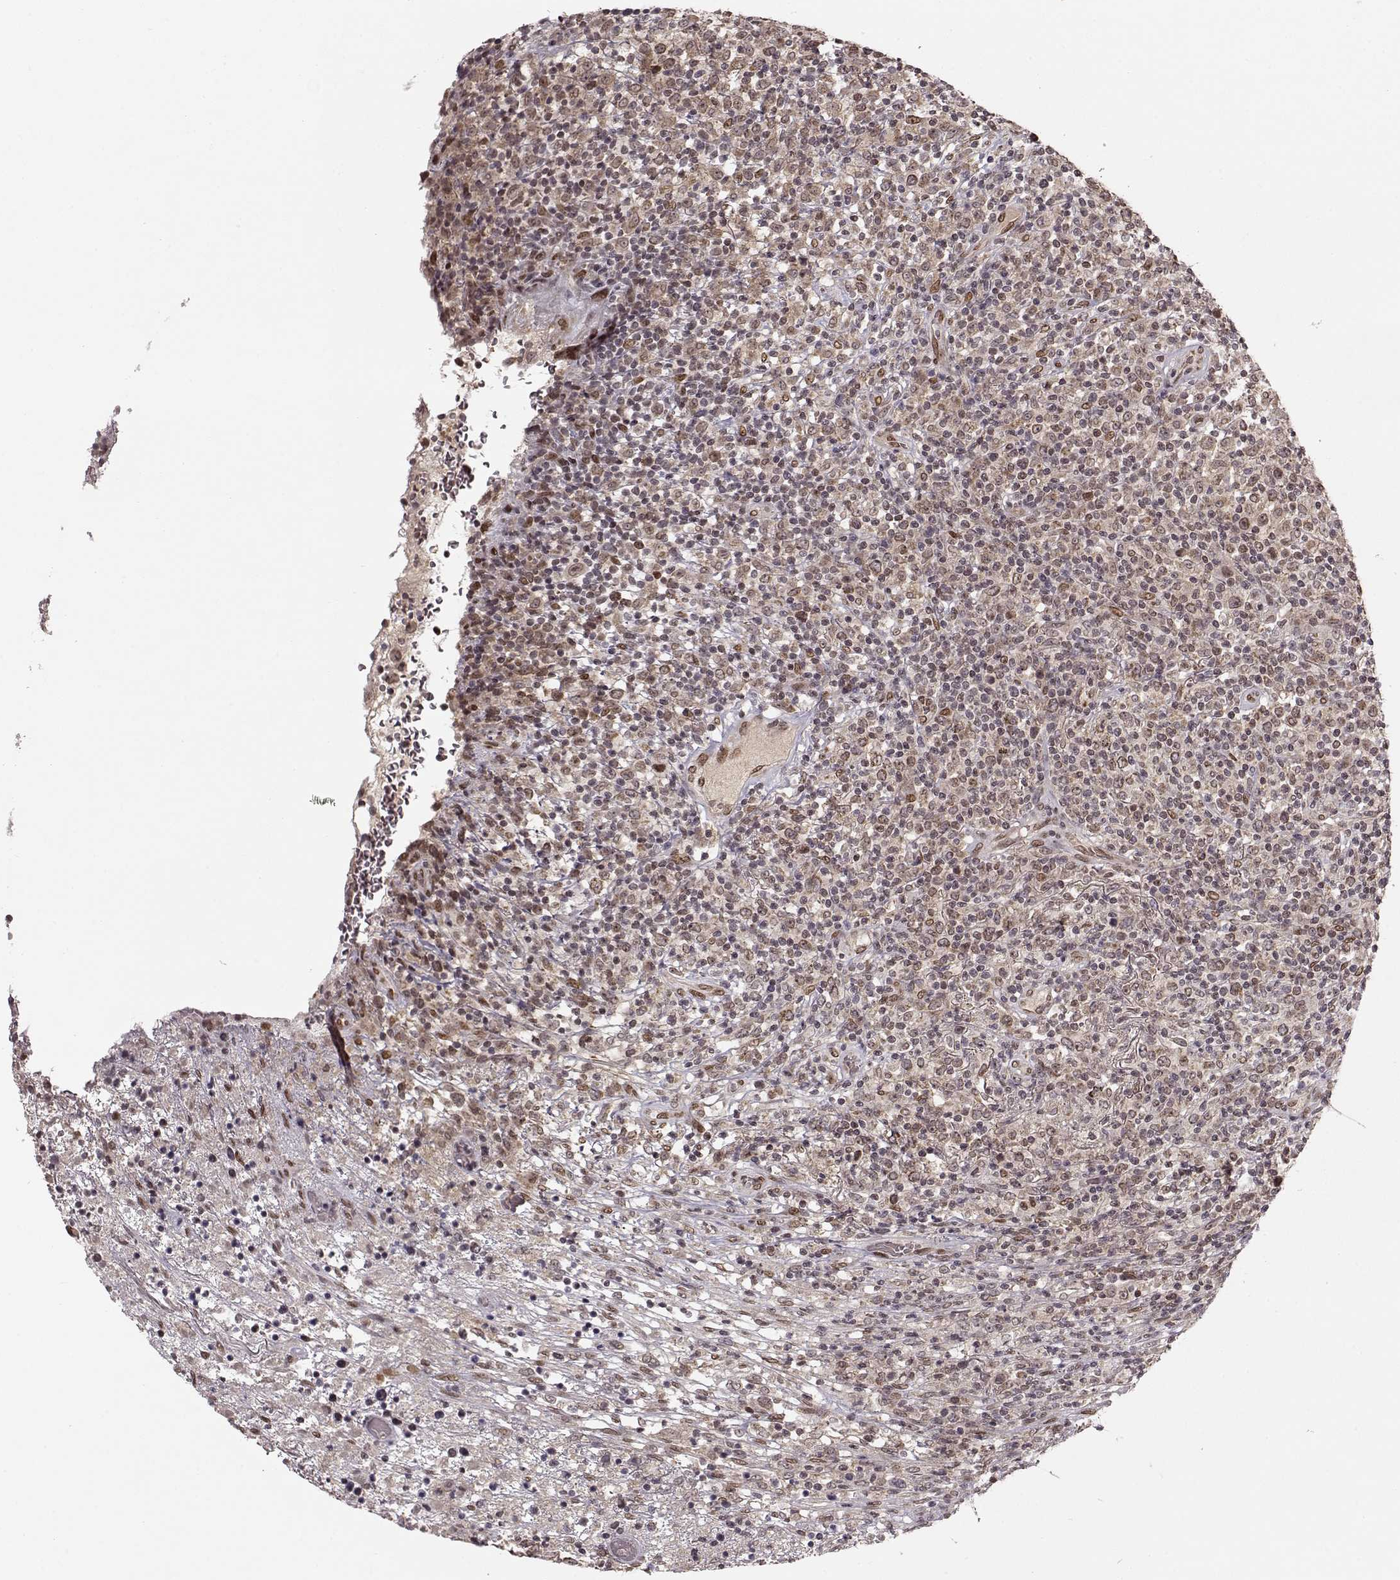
{"staining": {"intensity": "weak", "quantity": "25%-75%", "location": "nuclear"}, "tissue": "lymphoma", "cell_type": "Tumor cells", "image_type": "cancer", "snomed": [{"axis": "morphology", "description": "Malignant lymphoma, non-Hodgkin's type, High grade"}, {"axis": "topography", "description": "Lung"}], "caption": "Immunohistochemistry of human lymphoma exhibits low levels of weak nuclear staining in about 25%-75% of tumor cells. (Stains: DAB (3,3'-diaminobenzidine) in brown, nuclei in blue, Microscopy: brightfield microscopy at high magnification).", "gene": "RAI1", "patient": {"sex": "male", "age": 79}}